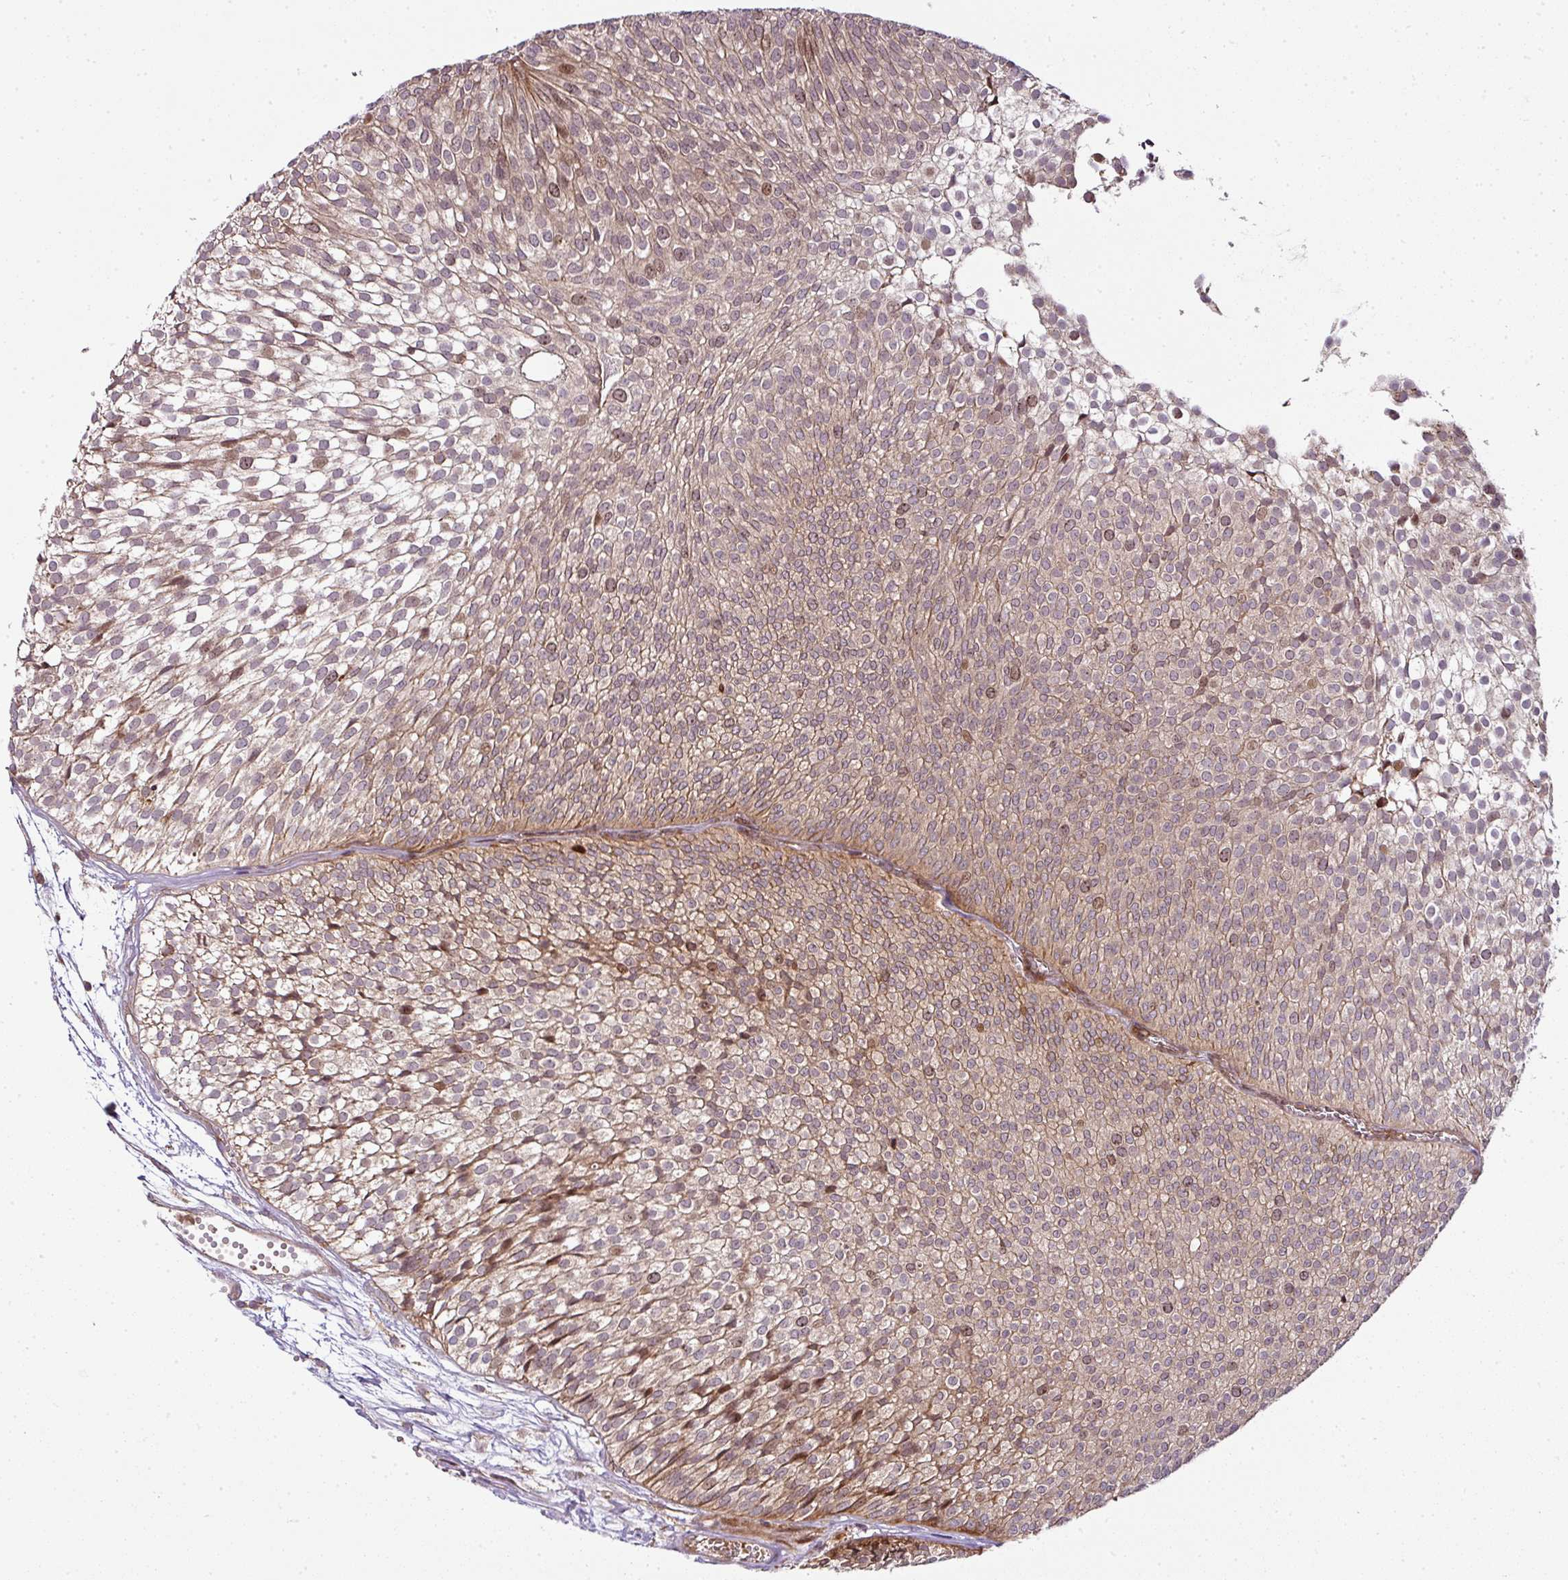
{"staining": {"intensity": "moderate", "quantity": "<25%", "location": "cytoplasmic/membranous,nuclear"}, "tissue": "urothelial cancer", "cell_type": "Tumor cells", "image_type": "cancer", "snomed": [{"axis": "morphology", "description": "Urothelial carcinoma, Low grade"}, {"axis": "topography", "description": "Urinary bladder"}], "caption": "This photomicrograph reveals urothelial carcinoma (low-grade) stained with immunohistochemistry (IHC) to label a protein in brown. The cytoplasmic/membranous and nuclear of tumor cells show moderate positivity for the protein. Nuclei are counter-stained blue.", "gene": "ATAT1", "patient": {"sex": "male", "age": 91}}